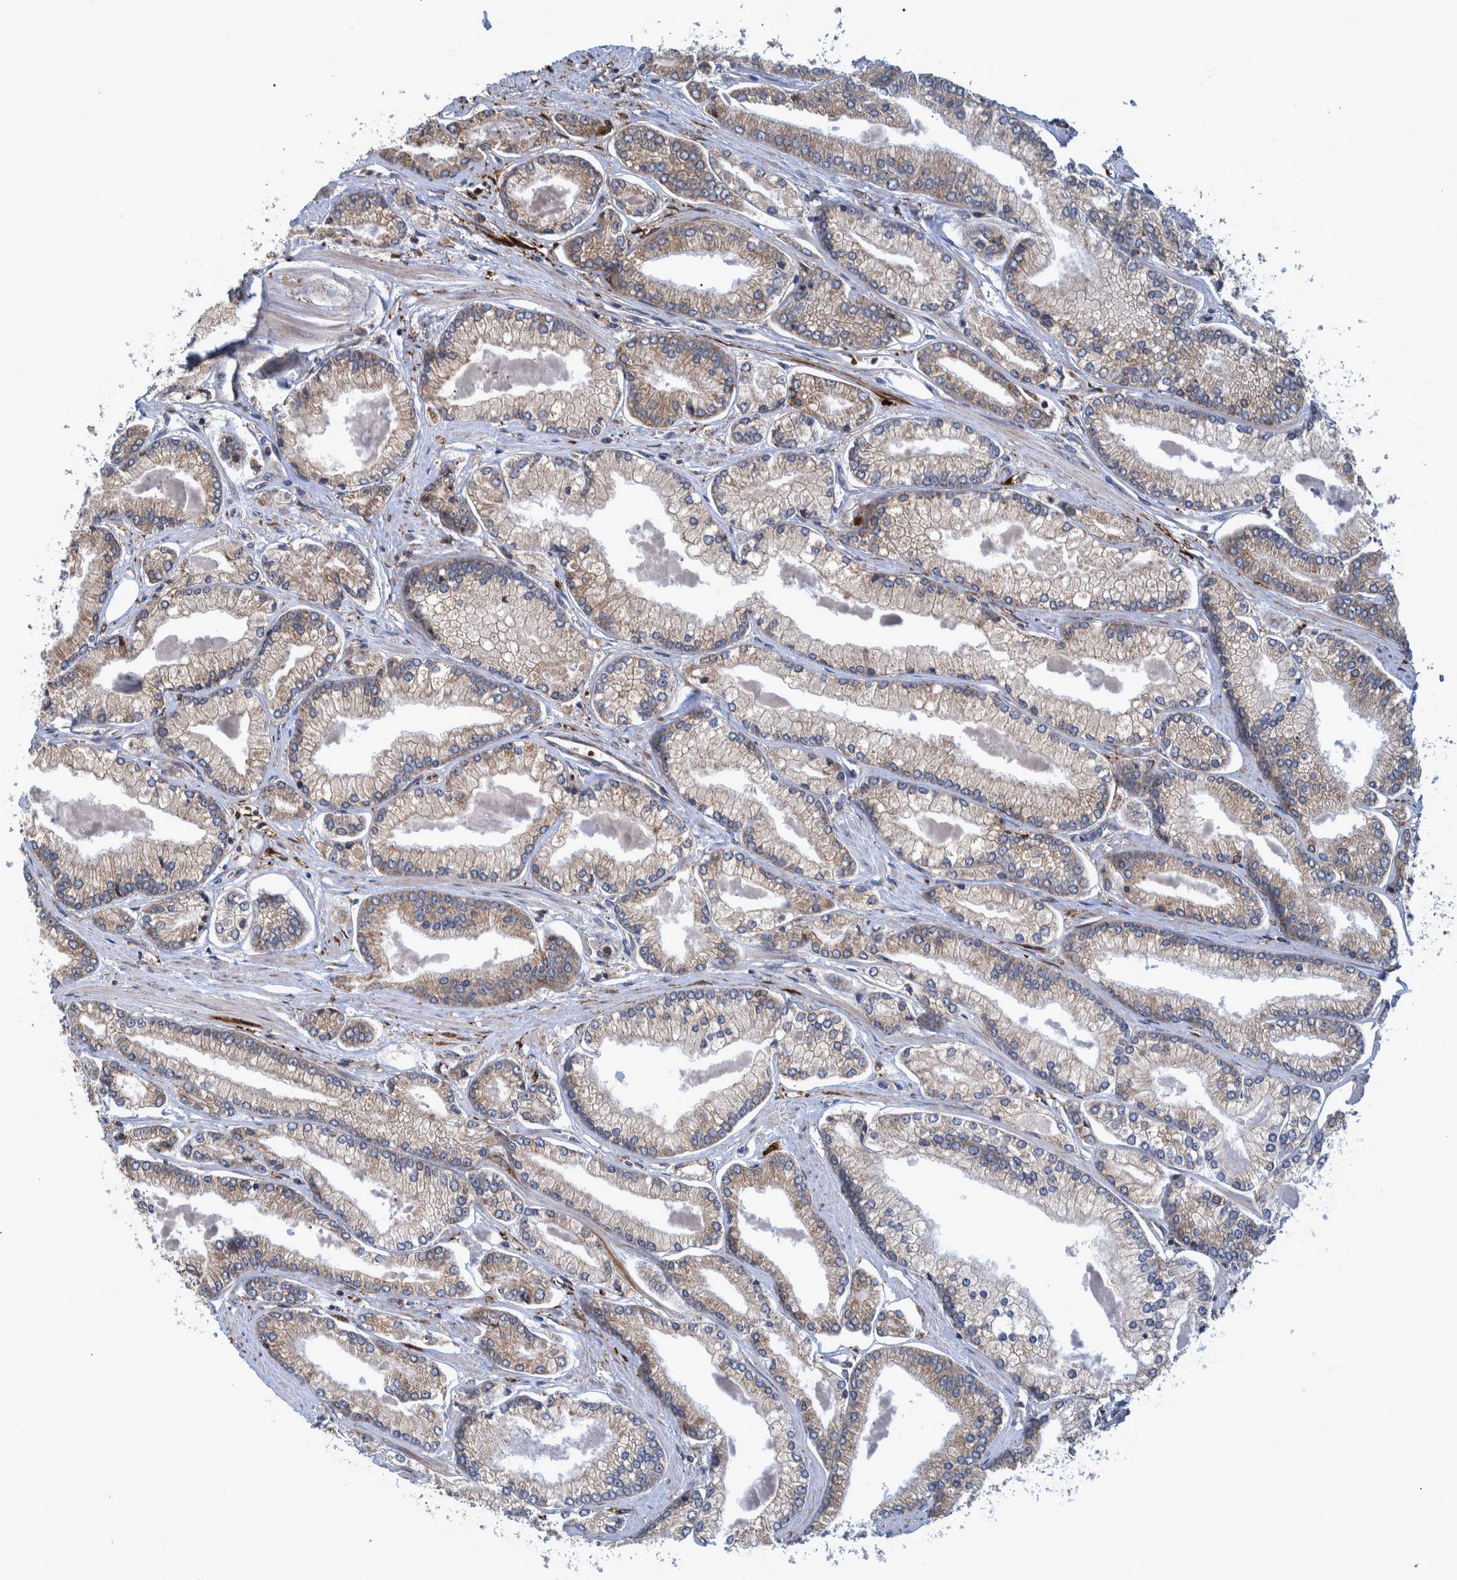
{"staining": {"intensity": "weak", "quantity": ">75%", "location": "cytoplasmic/membranous"}, "tissue": "prostate cancer", "cell_type": "Tumor cells", "image_type": "cancer", "snomed": [{"axis": "morphology", "description": "Adenocarcinoma, Low grade"}, {"axis": "topography", "description": "Prostate"}], "caption": "DAB immunohistochemical staining of human prostate cancer (low-grade adenocarcinoma) reveals weak cytoplasmic/membranous protein staining in approximately >75% of tumor cells.", "gene": "SPAG5", "patient": {"sex": "male", "age": 52}}